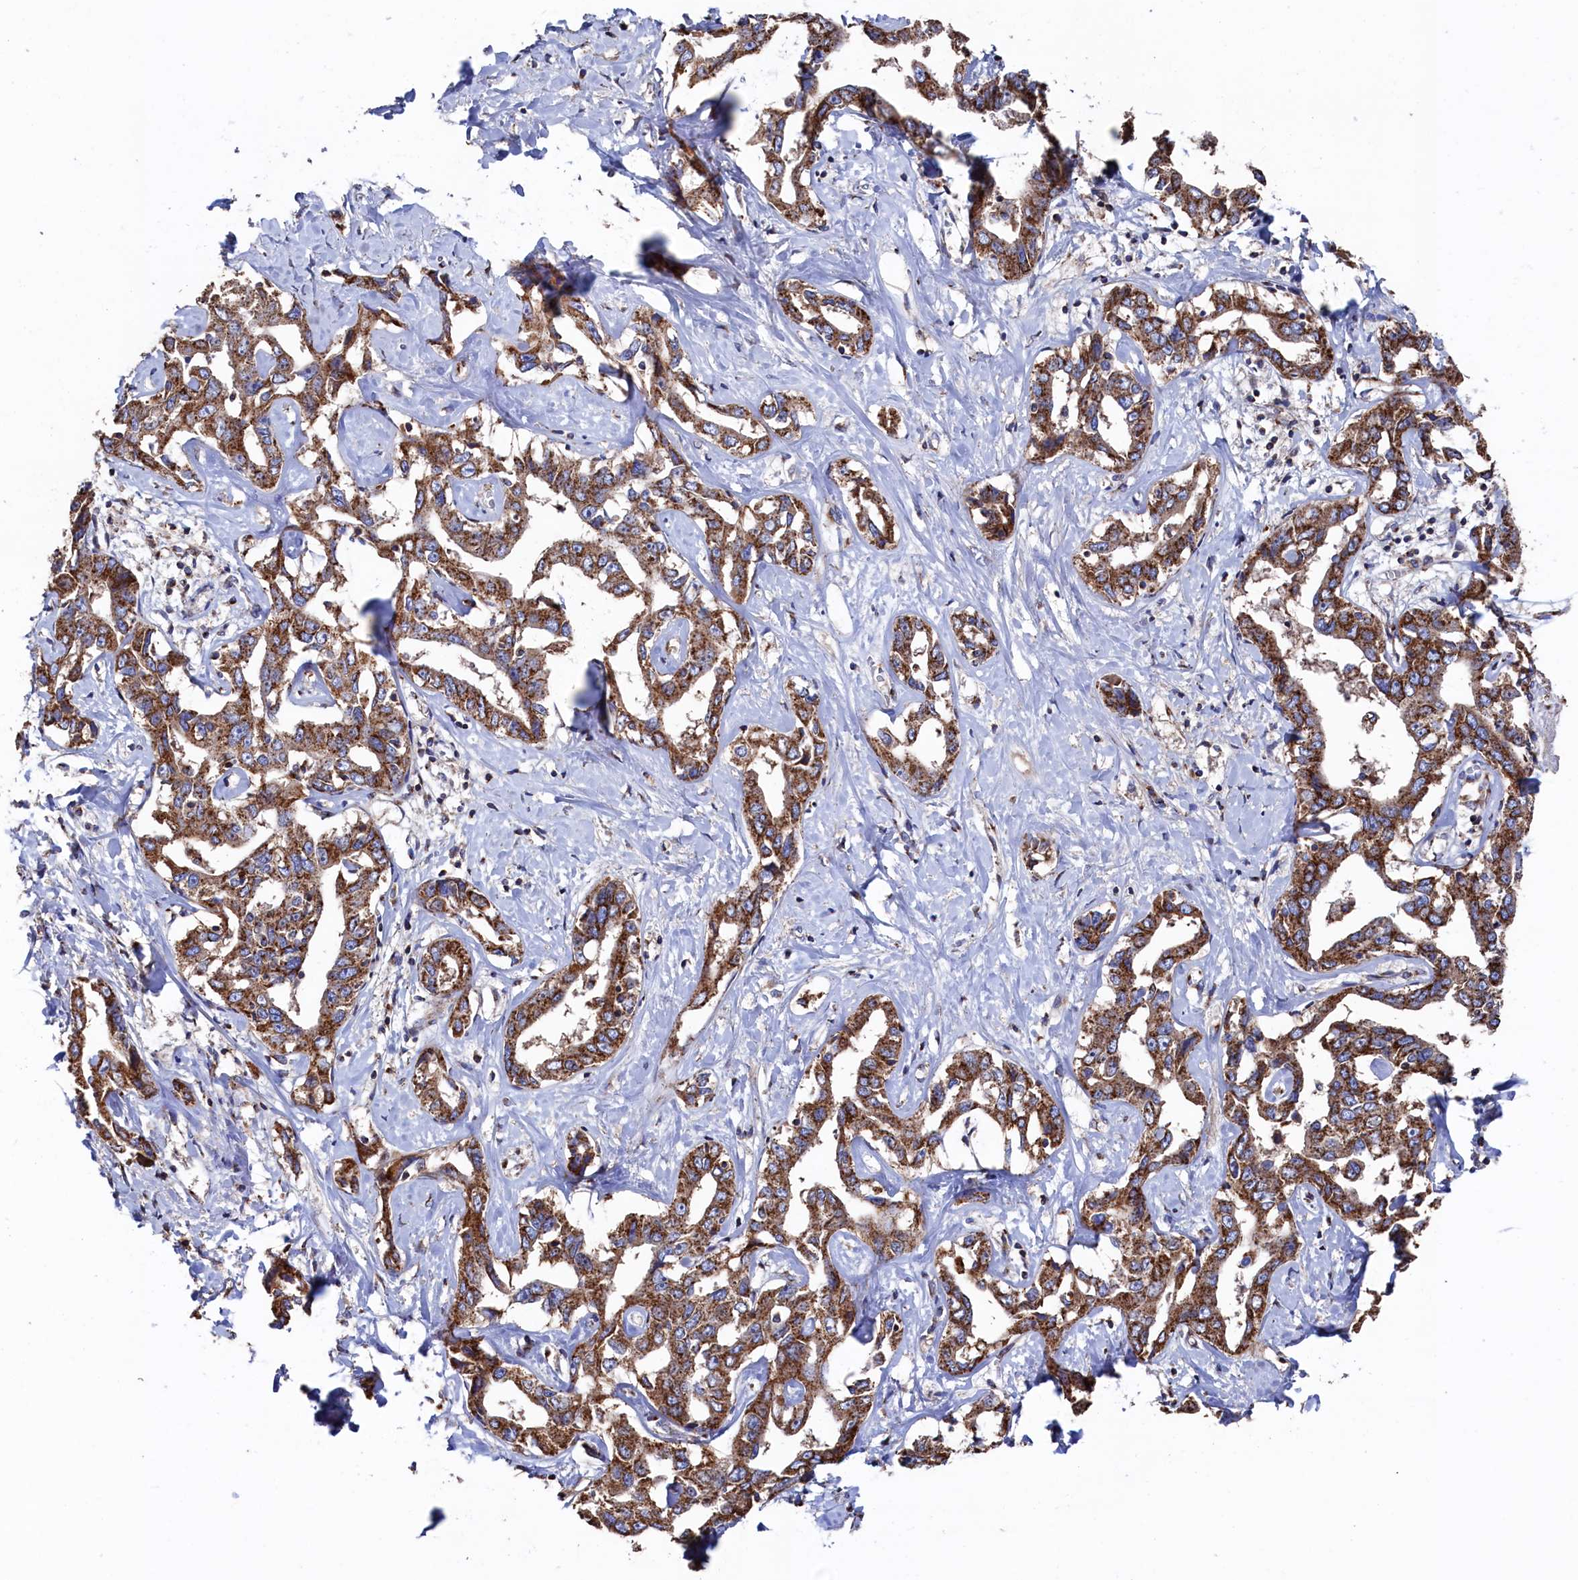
{"staining": {"intensity": "strong", "quantity": ">75%", "location": "cytoplasmic/membranous"}, "tissue": "liver cancer", "cell_type": "Tumor cells", "image_type": "cancer", "snomed": [{"axis": "morphology", "description": "Cholangiocarcinoma"}, {"axis": "topography", "description": "Liver"}], "caption": "Immunohistochemical staining of human liver cancer (cholangiocarcinoma) shows high levels of strong cytoplasmic/membranous expression in about >75% of tumor cells. (DAB IHC with brightfield microscopy, high magnification).", "gene": "PRRC1", "patient": {"sex": "male", "age": 59}}